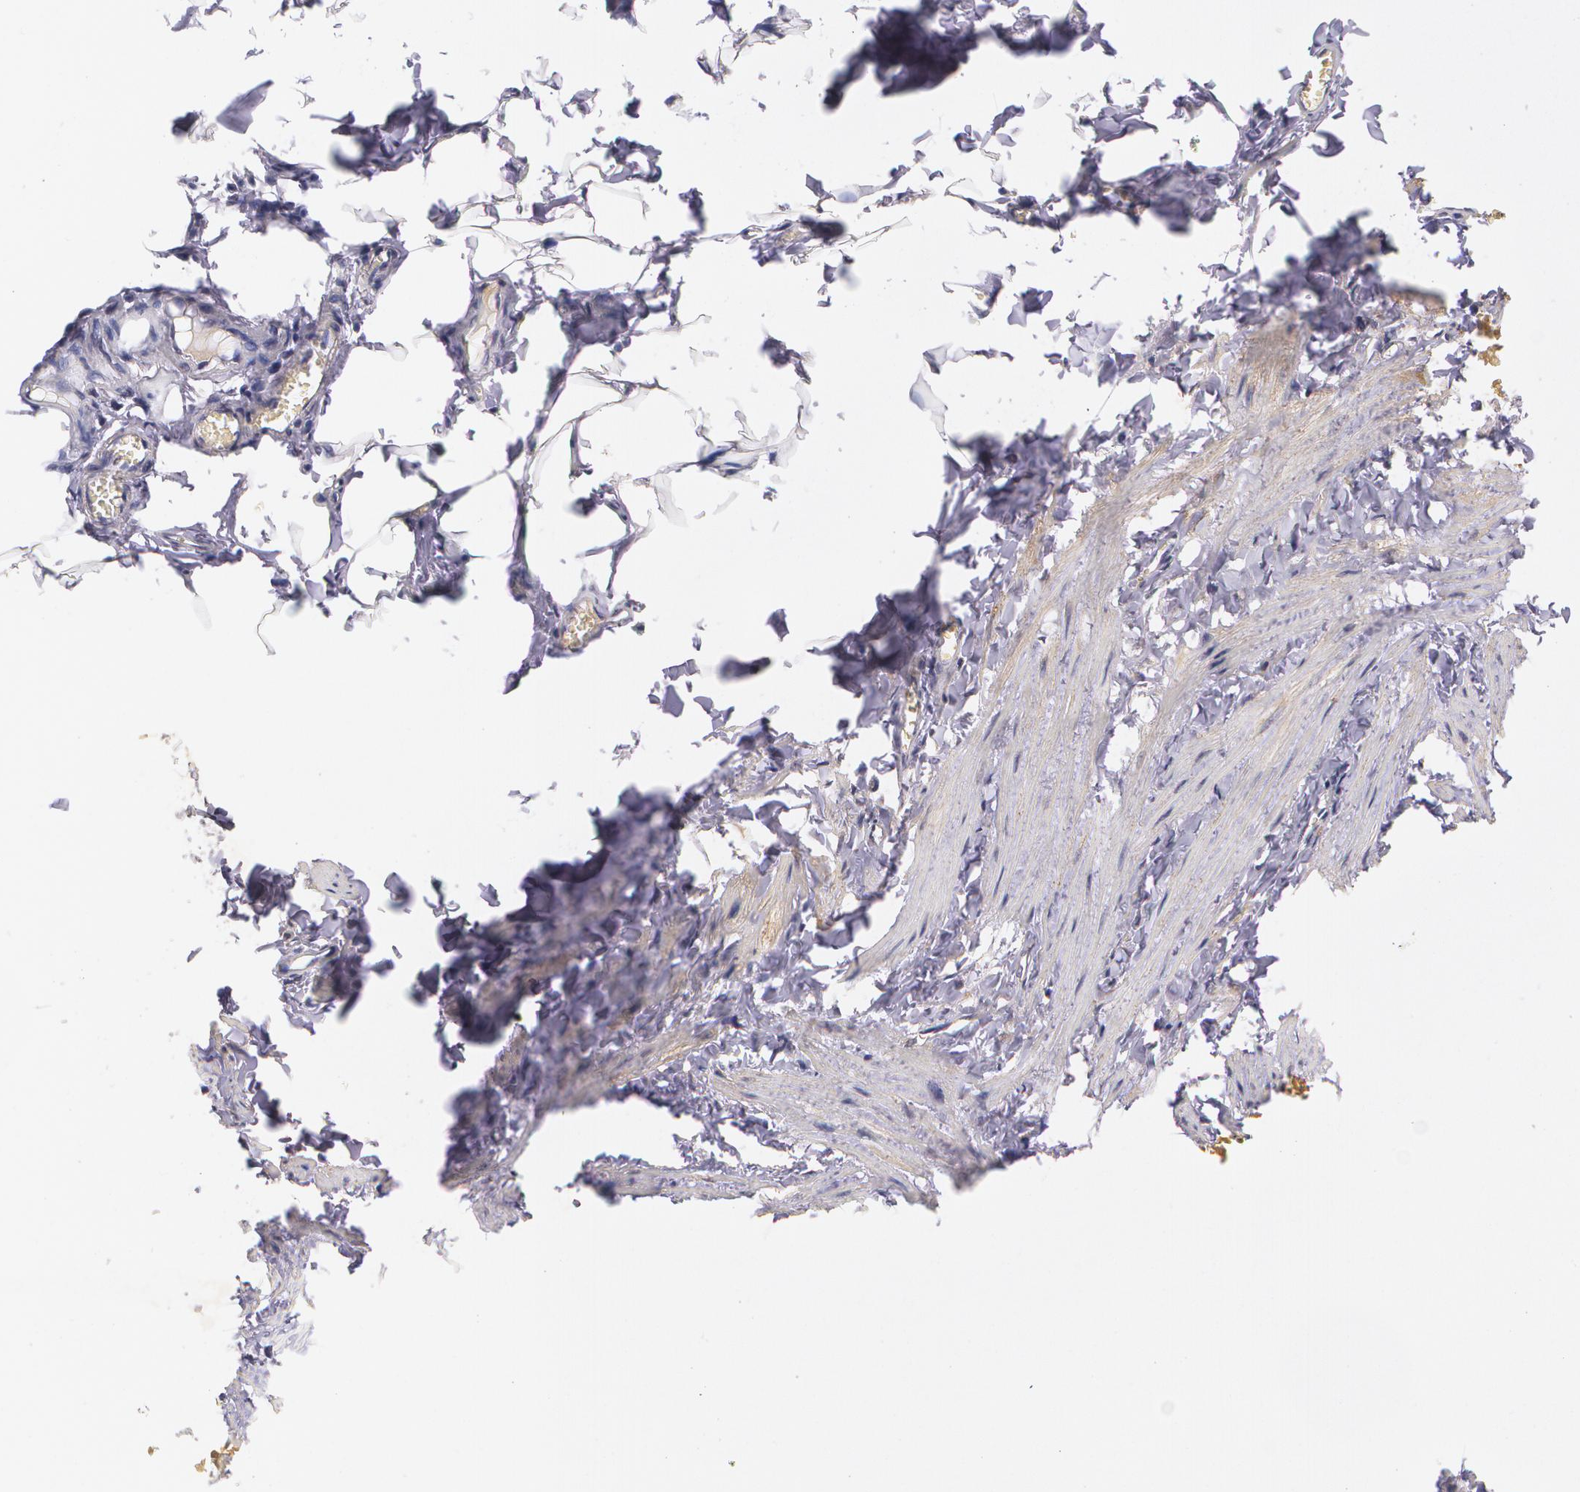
{"staining": {"intensity": "negative", "quantity": "none", "location": "none"}, "tissue": "adipose tissue", "cell_type": "Adipocytes", "image_type": "normal", "snomed": [{"axis": "morphology", "description": "Normal tissue, NOS"}, {"axis": "topography", "description": "Vascular tissue"}], "caption": "This is an immunohistochemistry micrograph of unremarkable adipose tissue. There is no staining in adipocytes.", "gene": "TM4SF1", "patient": {"sex": "male", "age": 41}}